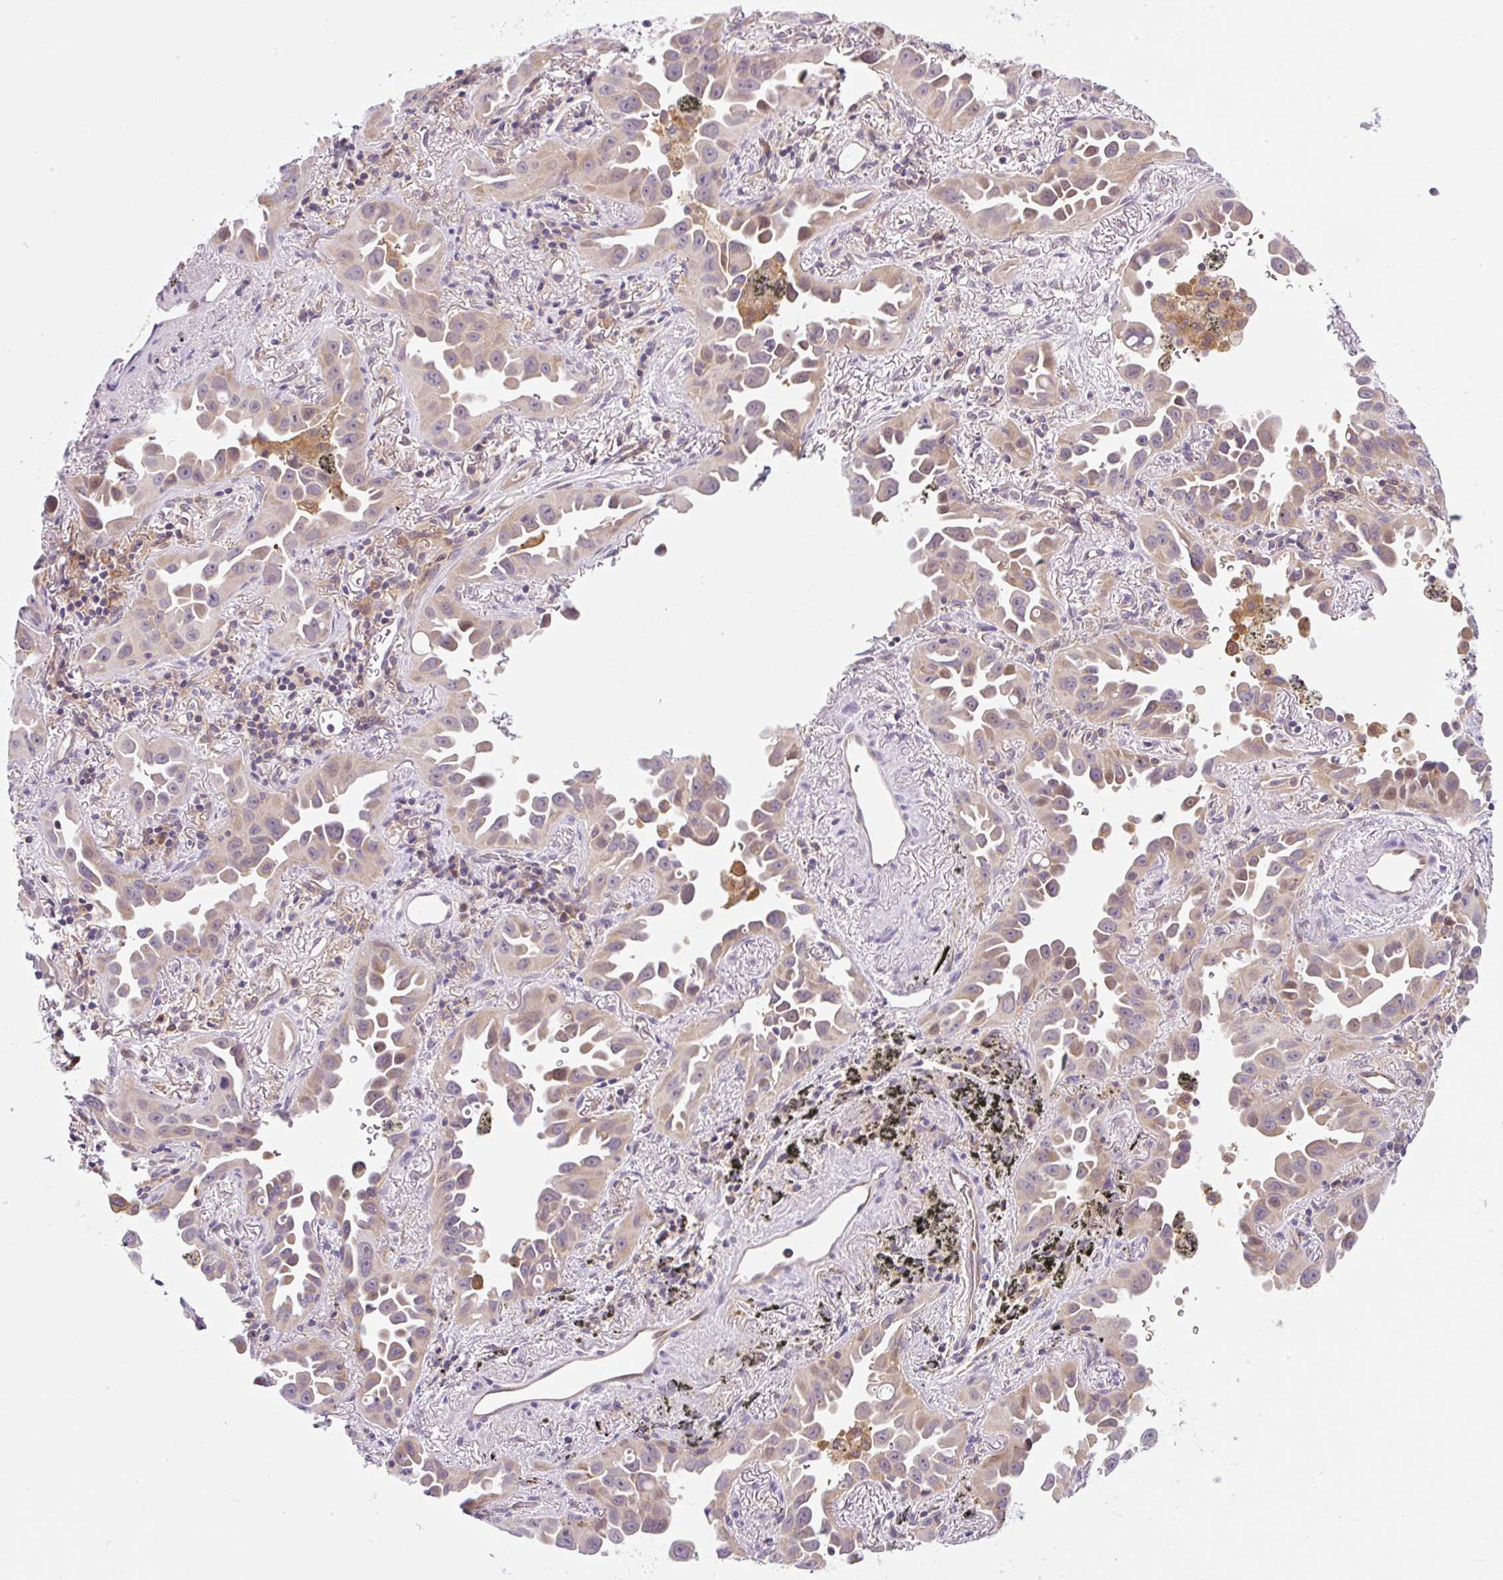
{"staining": {"intensity": "weak", "quantity": ">75%", "location": "cytoplasmic/membranous,nuclear"}, "tissue": "lung cancer", "cell_type": "Tumor cells", "image_type": "cancer", "snomed": [{"axis": "morphology", "description": "Adenocarcinoma, NOS"}, {"axis": "topography", "description": "Lung"}], "caption": "This histopathology image shows IHC staining of human adenocarcinoma (lung), with low weak cytoplasmic/membranous and nuclear positivity in about >75% of tumor cells.", "gene": "OMA1", "patient": {"sex": "male", "age": 68}}